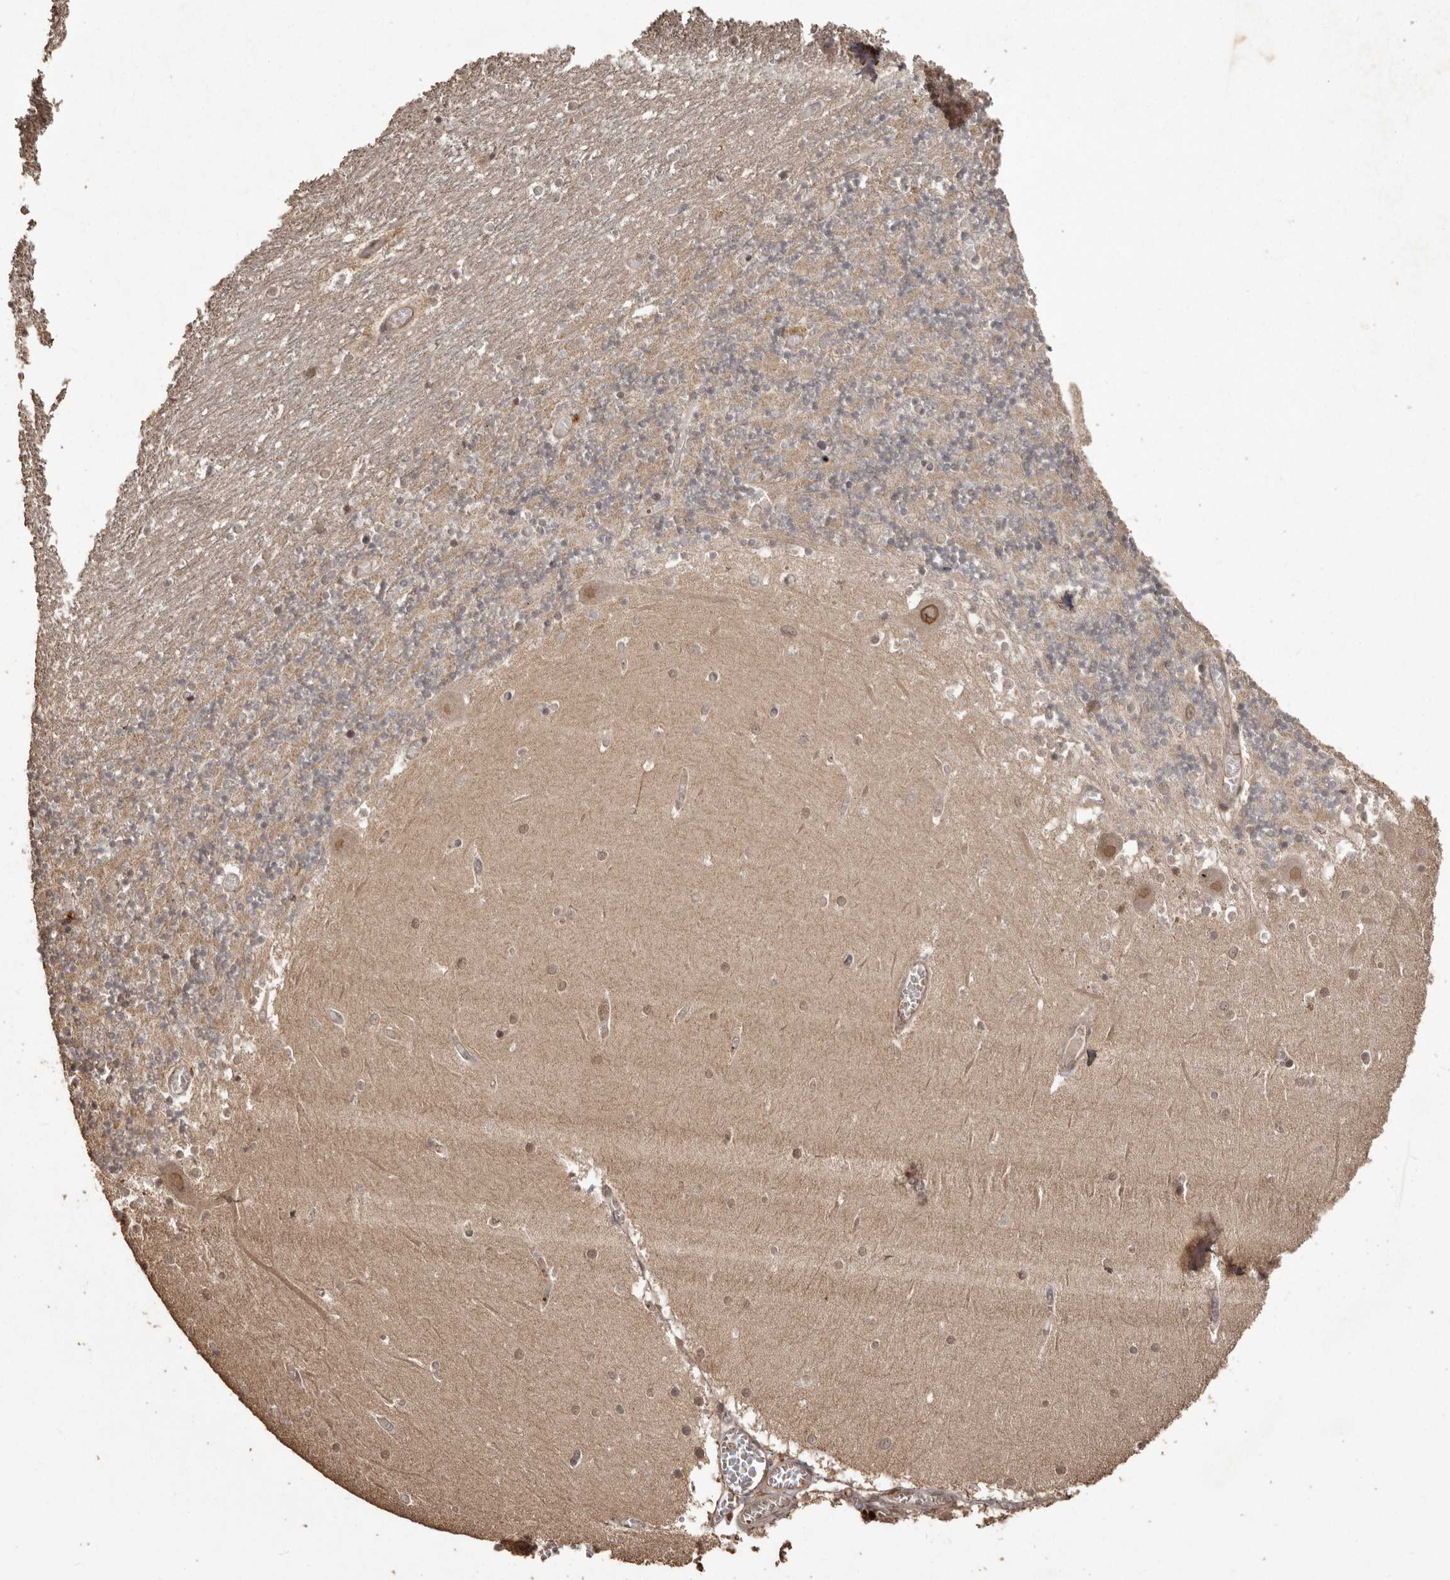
{"staining": {"intensity": "moderate", "quantity": ">75%", "location": "cytoplasmic/membranous"}, "tissue": "cerebellum", "cell_type": "Cells in granular layer", "image_type": "normal", "snomed": [{"axis": "morphology", "description": "Normal tissue, NOS"}, {"axis": "topography", "description": "Cerebellum"}], "caption": "Immunohistochemical staining of normal human cerebellum displays moderate cytoplasmic/membranous protein staining in approximately >75% of cells in granular layer. The staining is performed using DAB brown chromogen to label protein expression. The nuclei are counter-stained blue using hematoxylin.", "gene": "NUP43", "patient": {"sex": "female", "age": 28}}